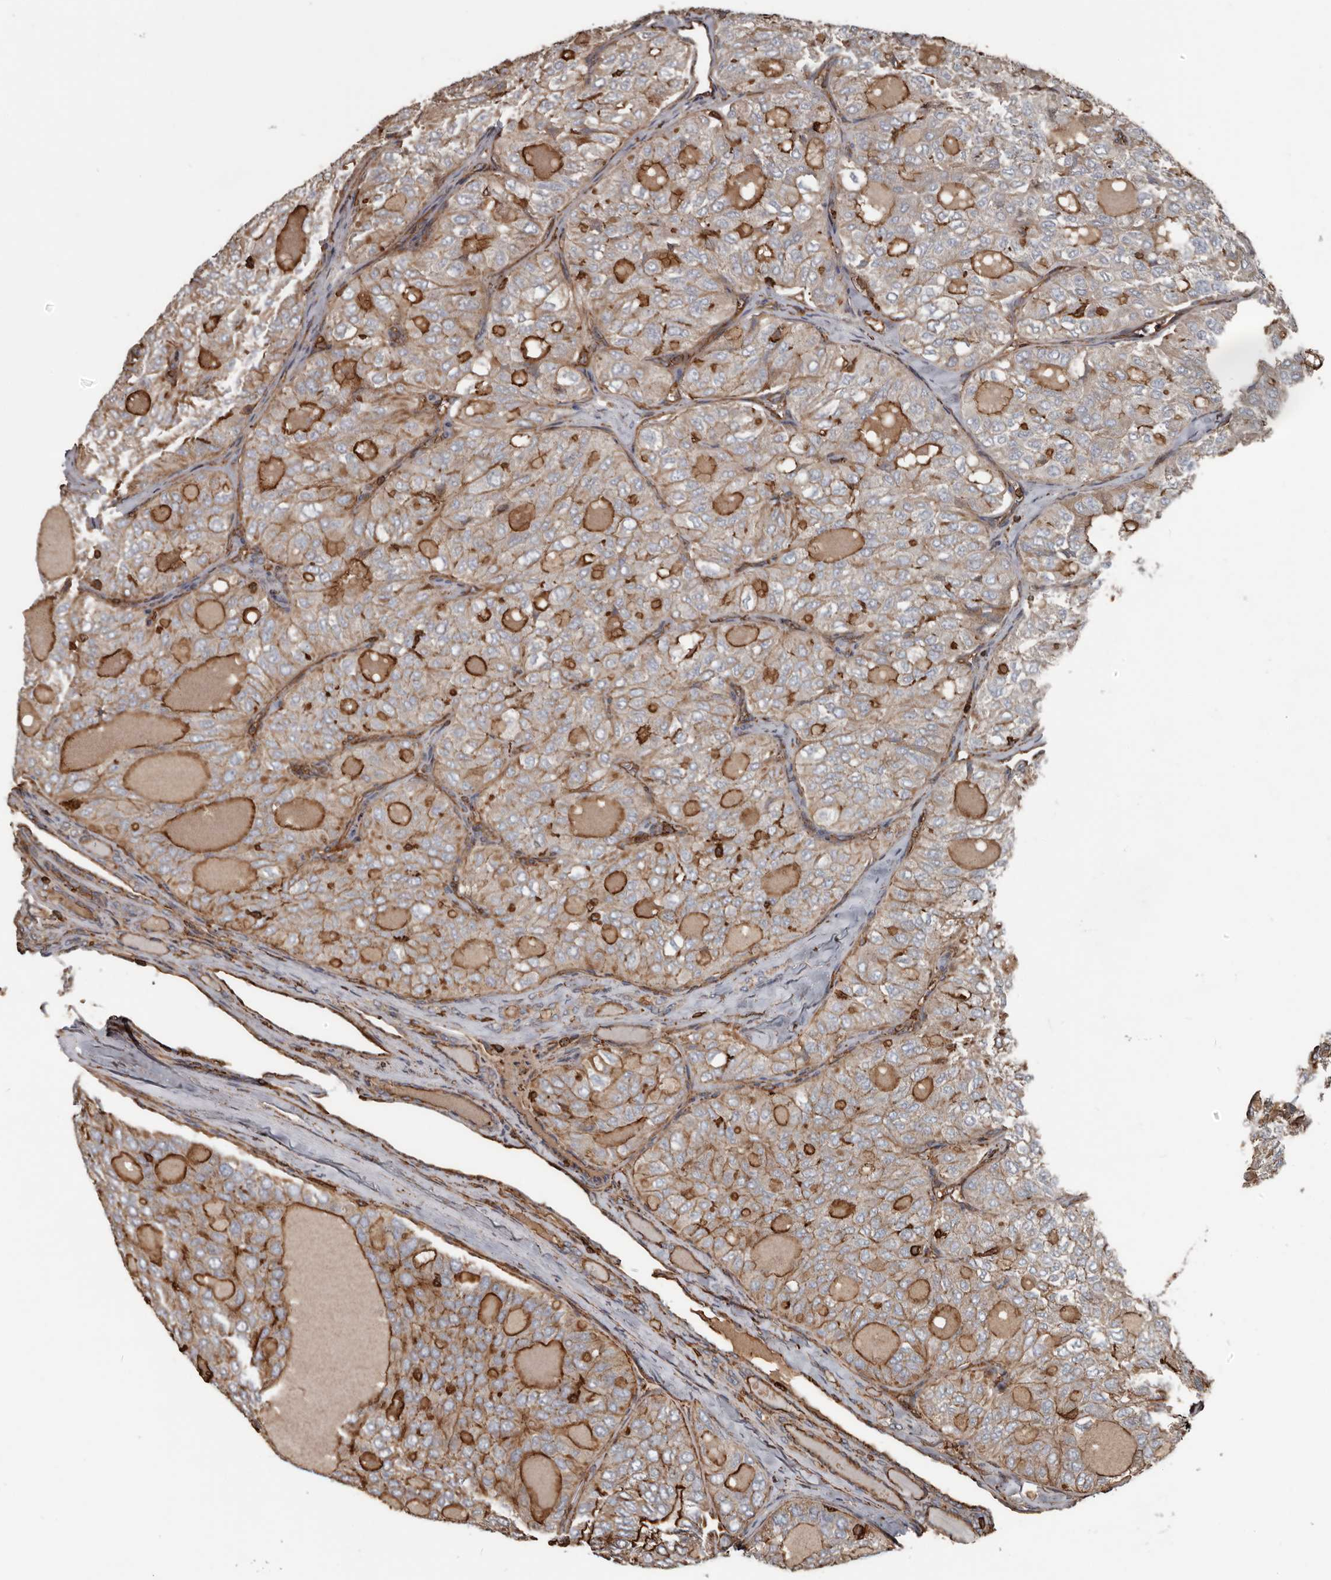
{"staining": {"intensity": "strong", "quantity": "25%-75%", "location": "cytoplasmic/membranous"}, "tissue": "thyroid cancer", "cell_type": "Tumor cells", "image_type": "cancer", "snomed": [{"axis": "morphology", "description": "Follicular adenoma carcinoma, NOS"}, {"axis": "topography", "description": "Thyroid gland"}], "caption": "Human thyroid follicular adenoma carcinoma stained with a protein marker exhibits strong staining in tumor cells.", "gene": "DENND6B", "patient": {"sex": "male", "age": 75}}